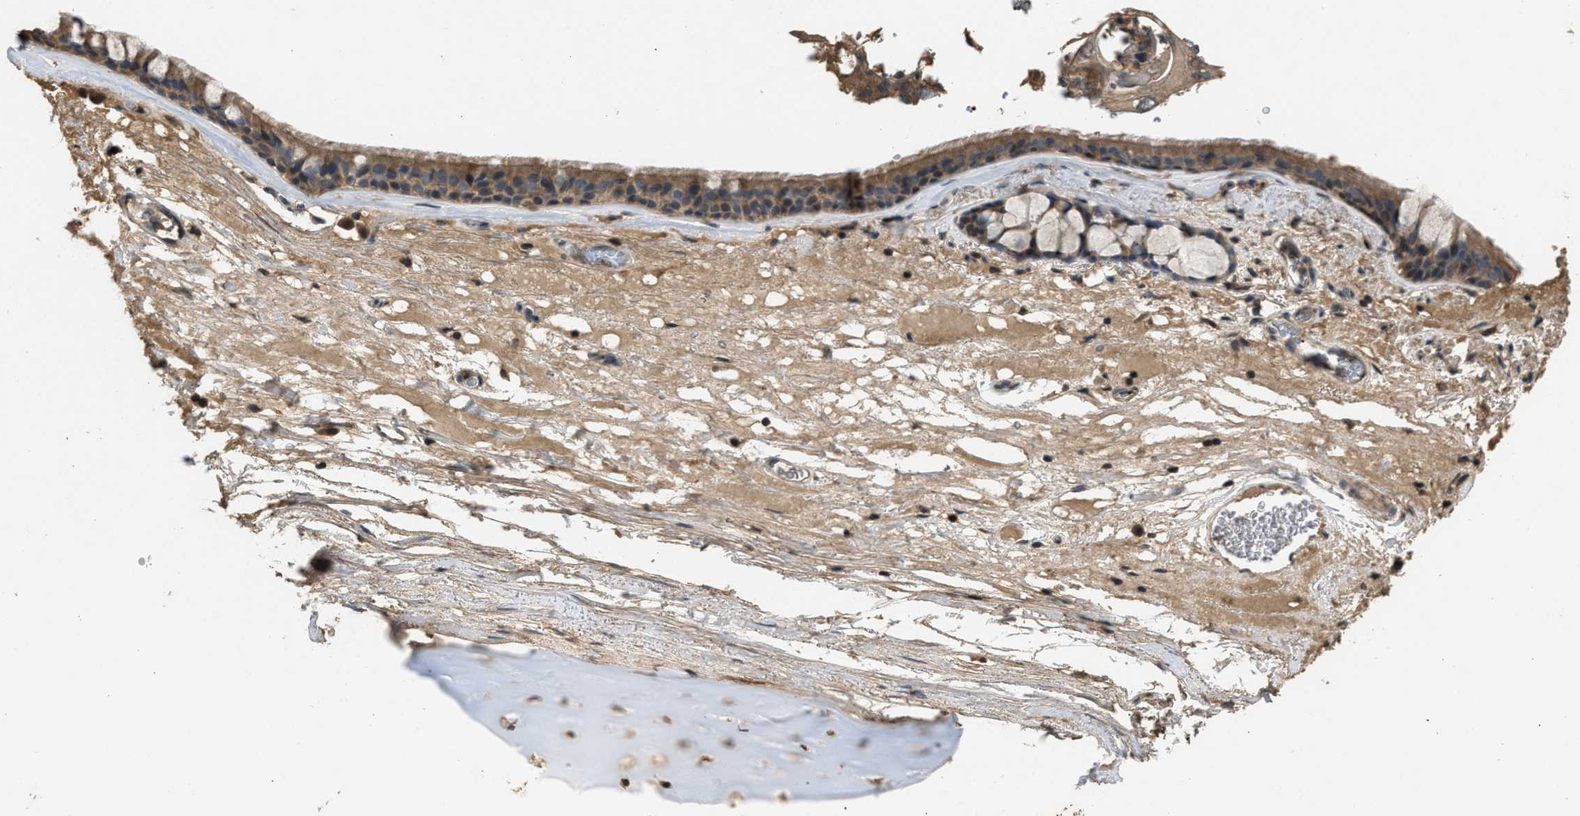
{"staining": {"intensity": "moderate", "quantity": ">75%", "location": "cytoplasmic/membranous"}, "tissue": "bronchus", "cell_type": "Respiratory epithelial cells", "image_type": "normal", "snomed": [{"axis": "morphology", "description": "Normal tissue, NOS"}, {"axis": "topography", "description": "Cartilage tissue"}], "caption": "Immunohistochemistry (IHC) micrograph of unremarkable bronchus: human bronchus stained using immunohistochemistry (IHC) displays medium levels of moderate protein expression localized specifically in the cytoplasmic/membranous of respiratory epithelial cells, appearing as a cytoplasmic/membranous brown color.", "gene": "ARHGDIA", "patient": {"sex": "female", "age": 63}}